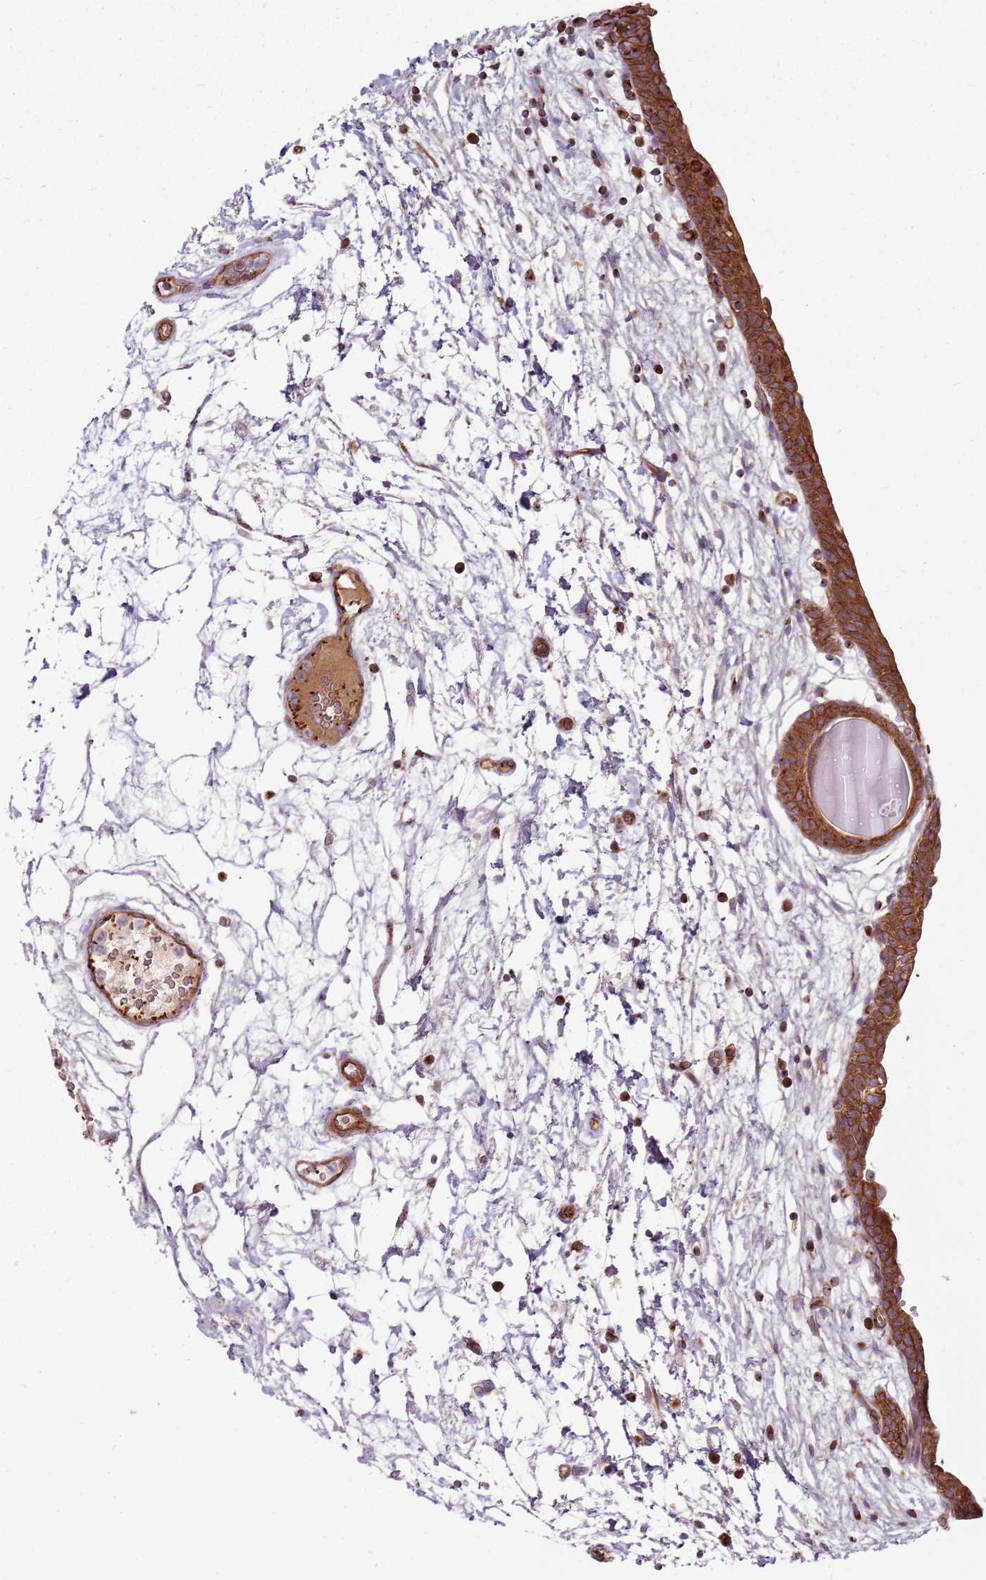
{"staining": {"intensity": "moderate", "quantity": ">75%", "location": "cytoplasmic/membranous"}, "tissue": "urinary bladder", "cell_type": "Urothelial cells", "image_type": "normal", "snomed": [{"axis": "morphology", "description": "Normal tissue, NOS"}, {"axis": "topography", "description": "Urinary bladder"}], "caption": "Immunohistochemistry (IHC) image of unremarkable urinary bladder: urinary bladder stained using IHC demonstrates medium levels of moderate protein expression localized specifically in the cytoplasmic/membranous of urothelial cells, appearing as a cytoplasmic/membranous brown color.", "gene": "EMC1", "patient": {"sex": "male", "age": 83}}